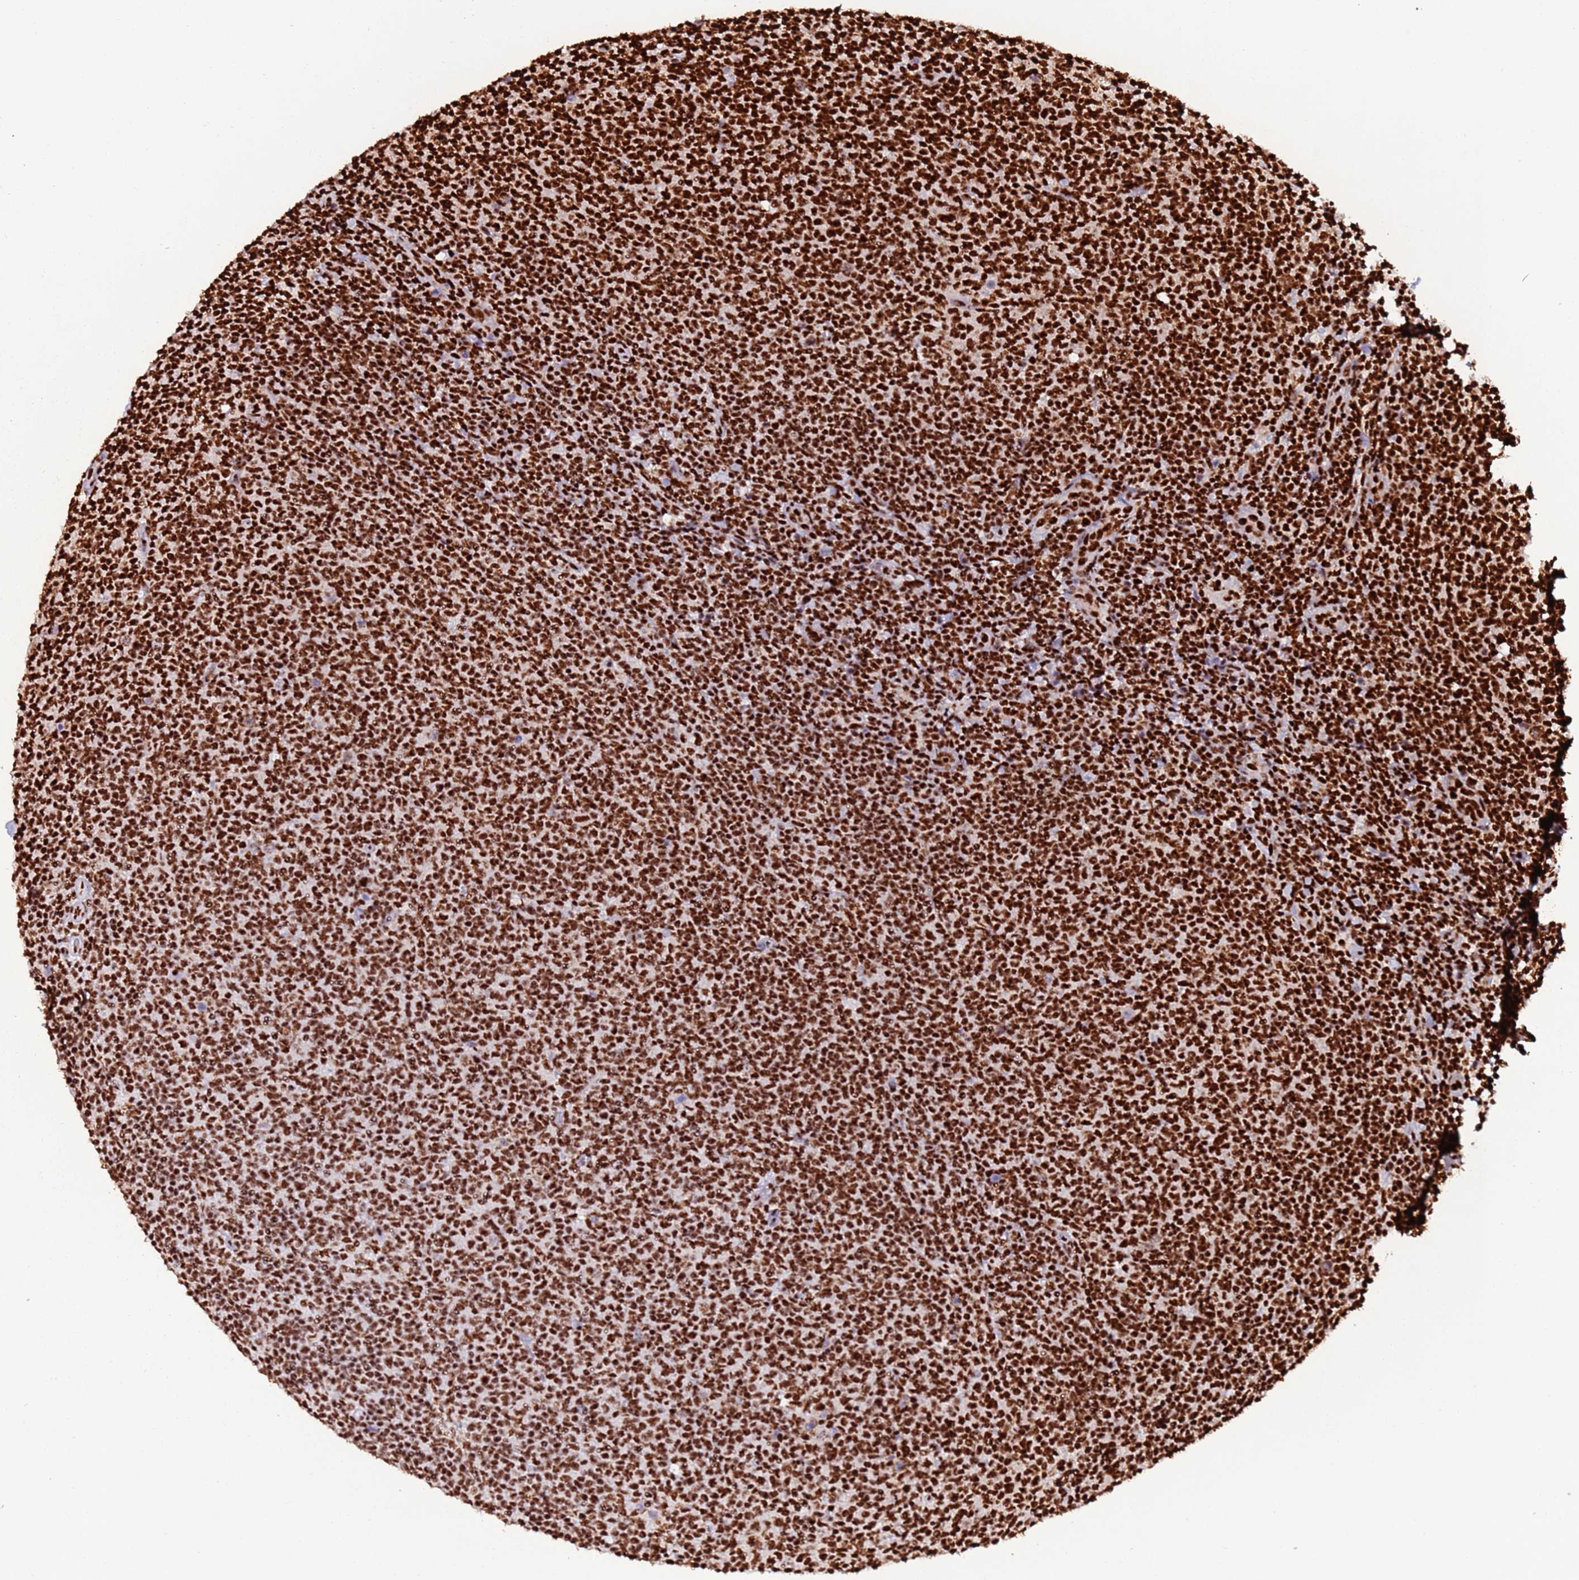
{"staining": {"intensity": "strong", "quantity": ">75%", "location": "nuclear"}, "tissue": "lymphoma", "cell_type": "Tumor cells", "image_type": "cancer", "snomed": [{"axis": "morphology", "description": "Malignant lymphoma, non-Hodgkin's type, Low grade"}, {"axis": "topography", "description": "Lymph node"}], "caption": "IHC of lymphoma demonstrates high levels of strong nuclear expression in about >75% of tumor cells.", "gene": "C6orf226", "patient": {"sex": "male", "age": 66}}